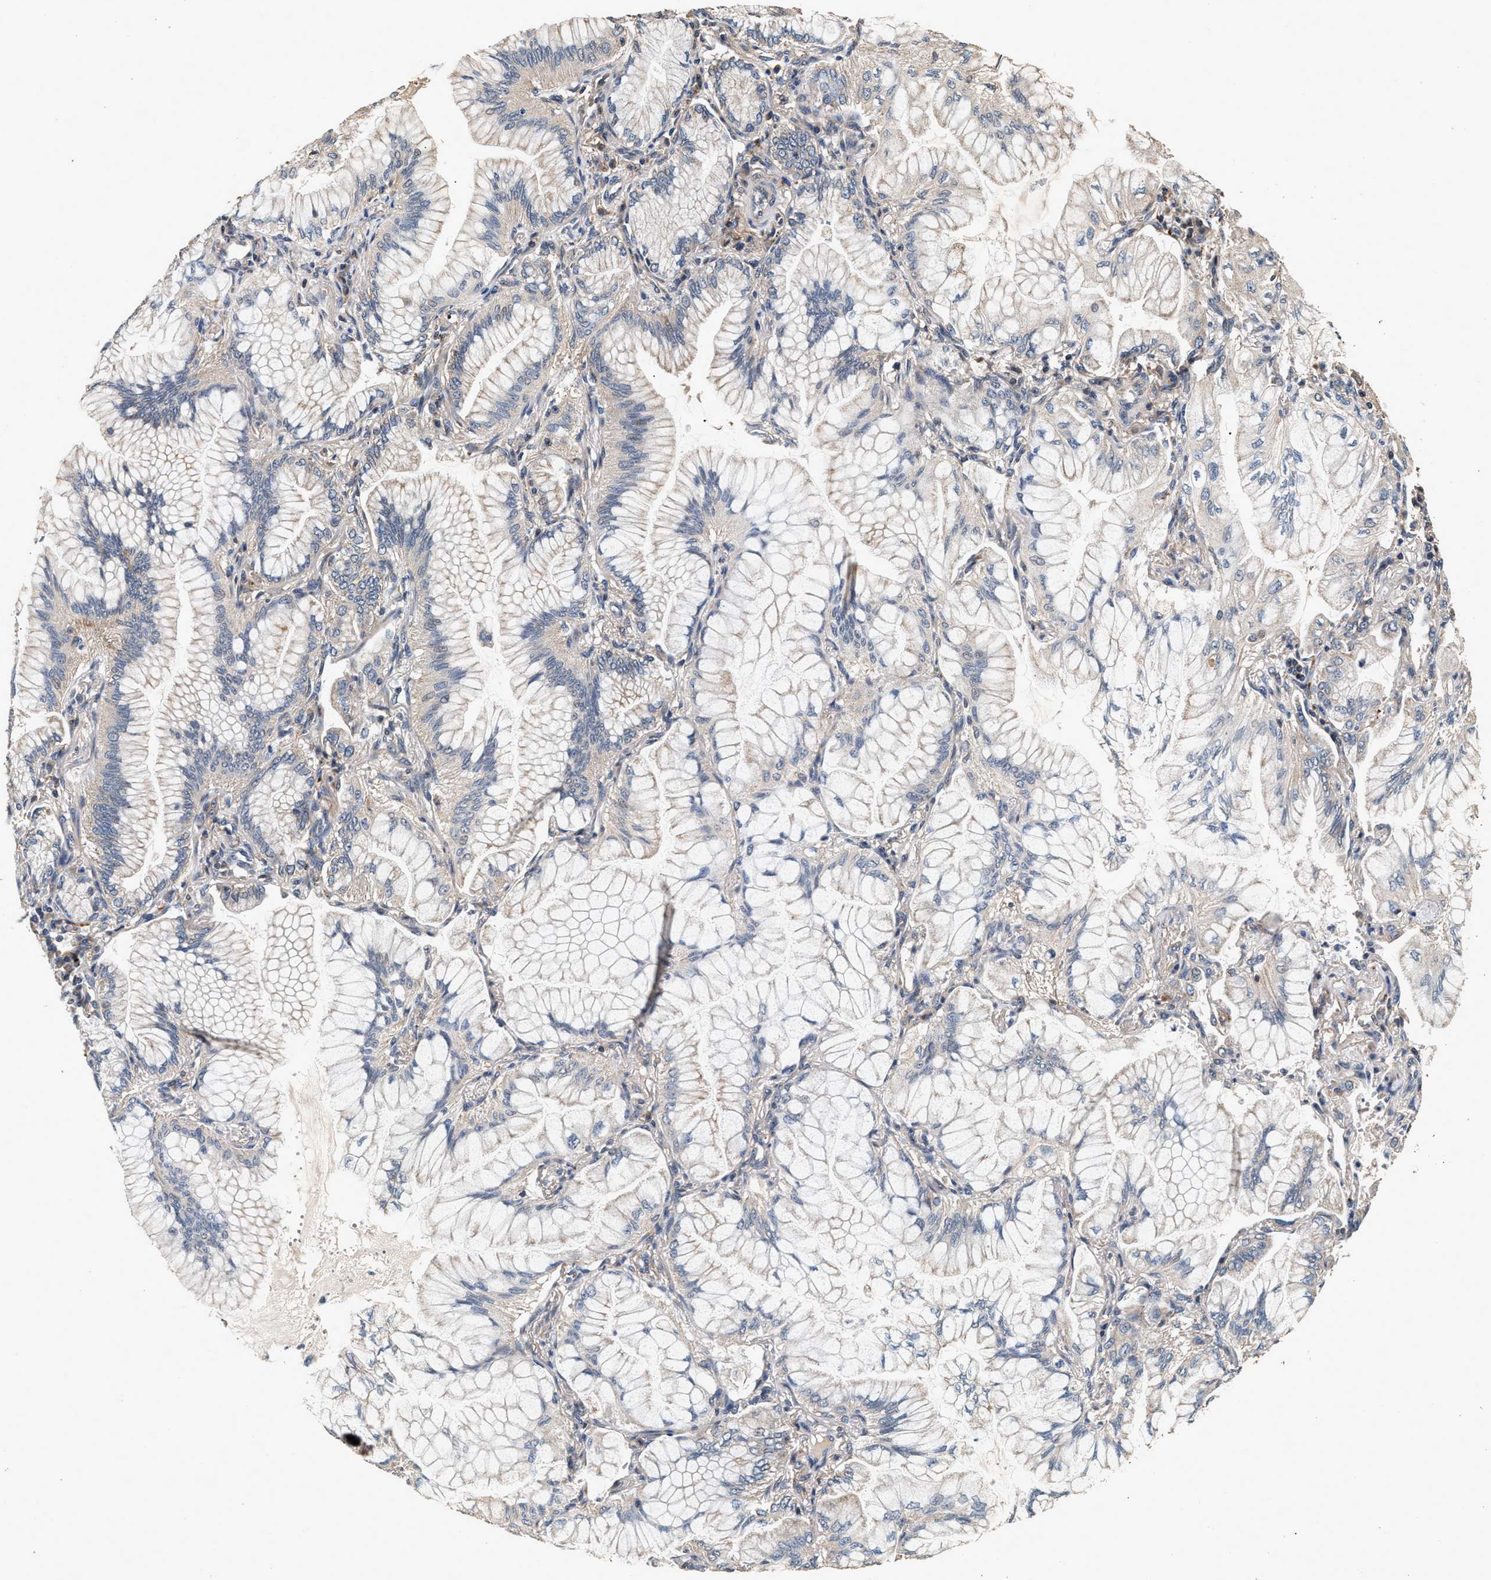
{"staining": {"intensity": "negative", "quantity": "none", "location": "none"}, "tissue": "lung cancer", "cell_type": "Tumor cells", "image_type": "cancer", "snomed": [{"axis": "morphology", "description": "Adenocarcinoma, NOS"}, {"axis": "topography", "description": "Lung"}], "caption": "The IHC histopathology image has no significant expression in tumor cells of lung adenocarcinoma tissue. Brightfield microscopy of immunohistochemistry (IHC) stained with DAB (3,3'-diaminobenzidine) (brown) and hematoxylin (blue), captured at high magnification.", "gene": "PTGR3", "patient": {"sex": "female", "age": 70}}